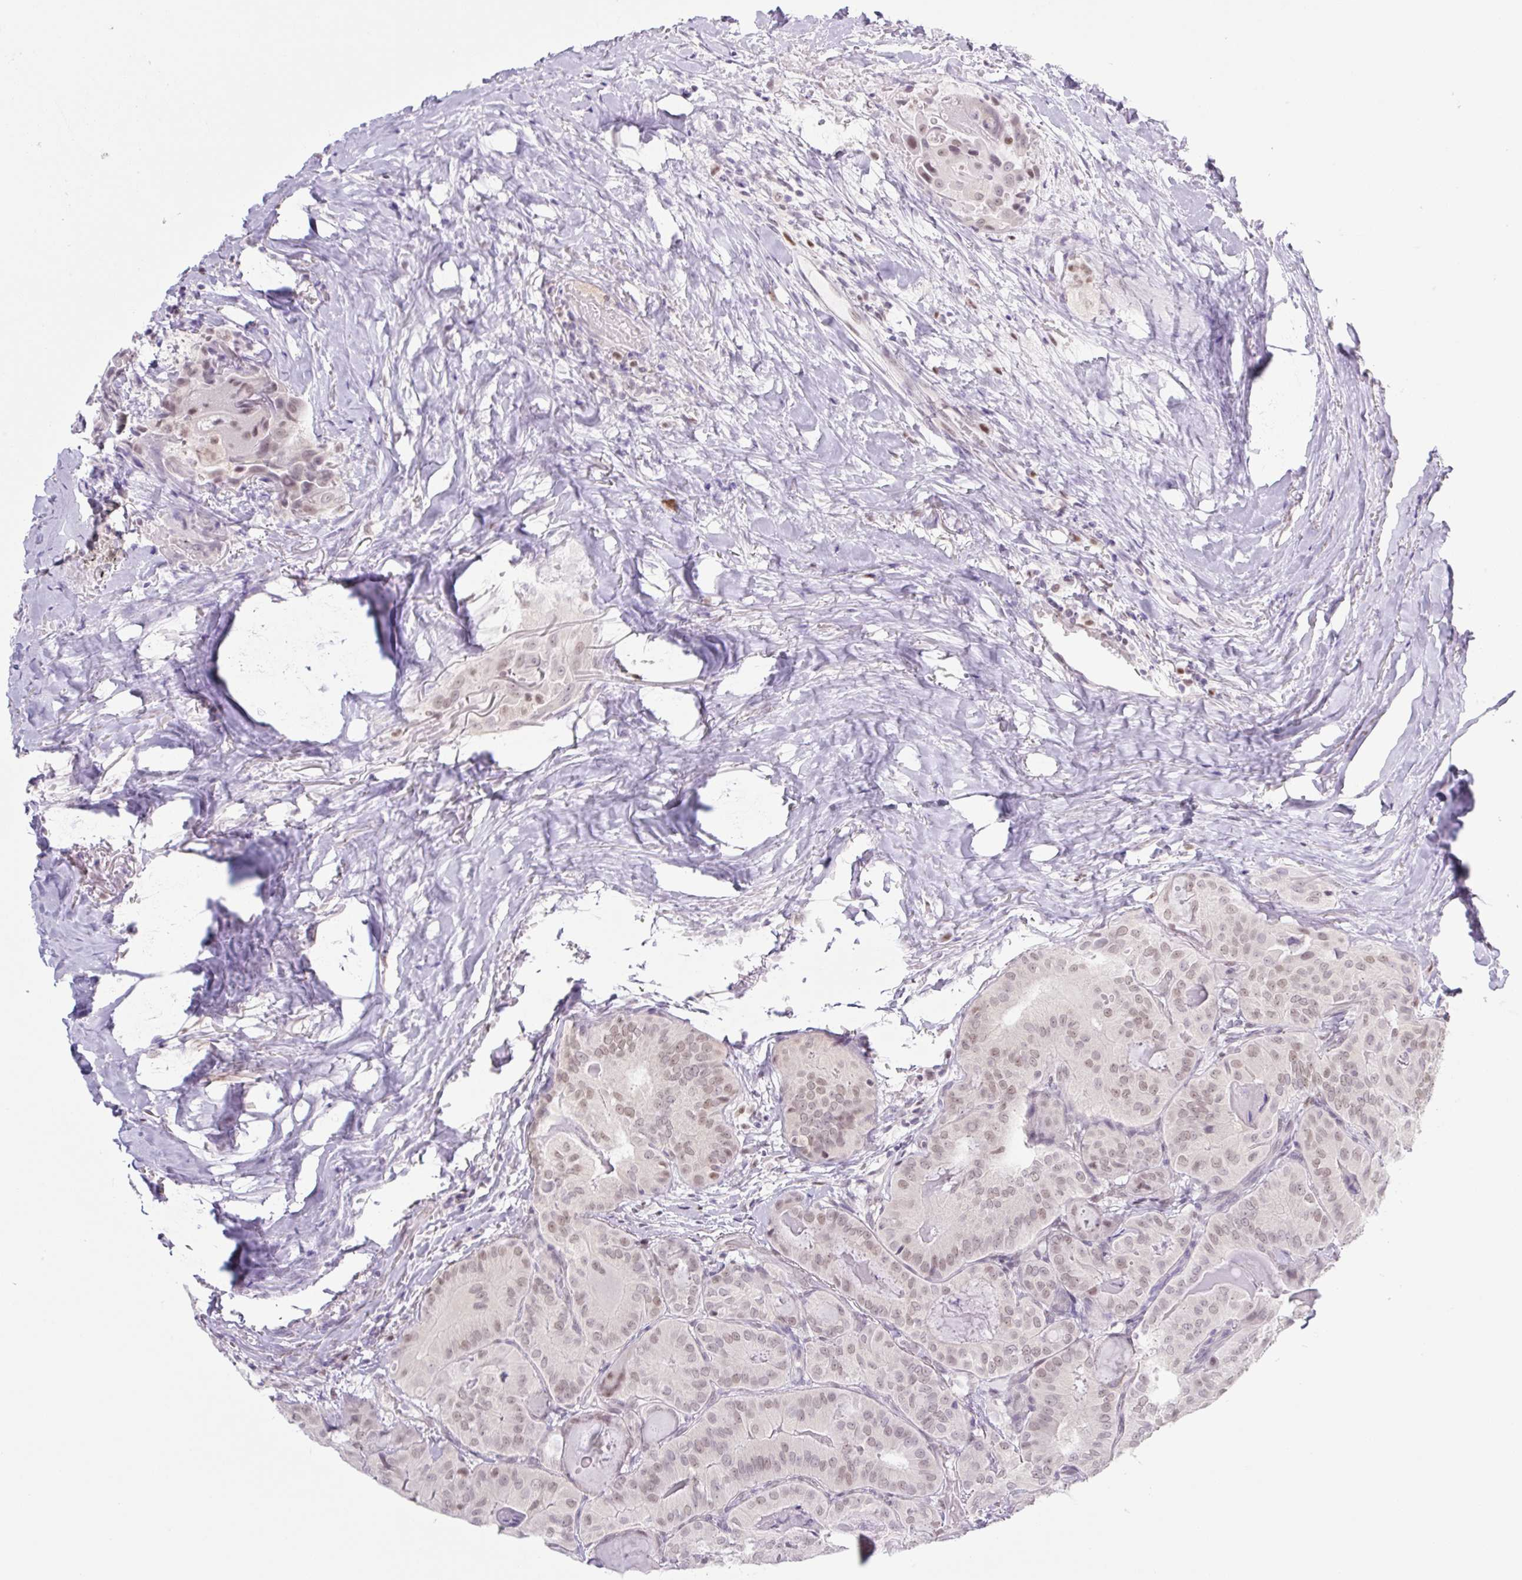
{"staining": {"intensity": "weak", "quantity": ">75%", "location": "nuclear"}, "tissue": "thyroid cancer", "cell_type": "Tumor cells", "image_type": "cancer", "snomed": [{"axis": "morphology", "description": "Papillary adenocarcinoma, NOS"}, {"axis": "topography", "description": "Thyroid gland"}], "caption": "High-magnification brightfield microscopy of thyroid cancer (papillary adenocarcinoma) stained with DAB (3,3'-diaminobenzidine) (brown) and counterstained with hematoxylin (blue). tumor cells exhibit weak nuclear positivity is appreciated in about>75% of cells.", "gene": "TLE3", "patient": {"sex": "female", "age": 68}}